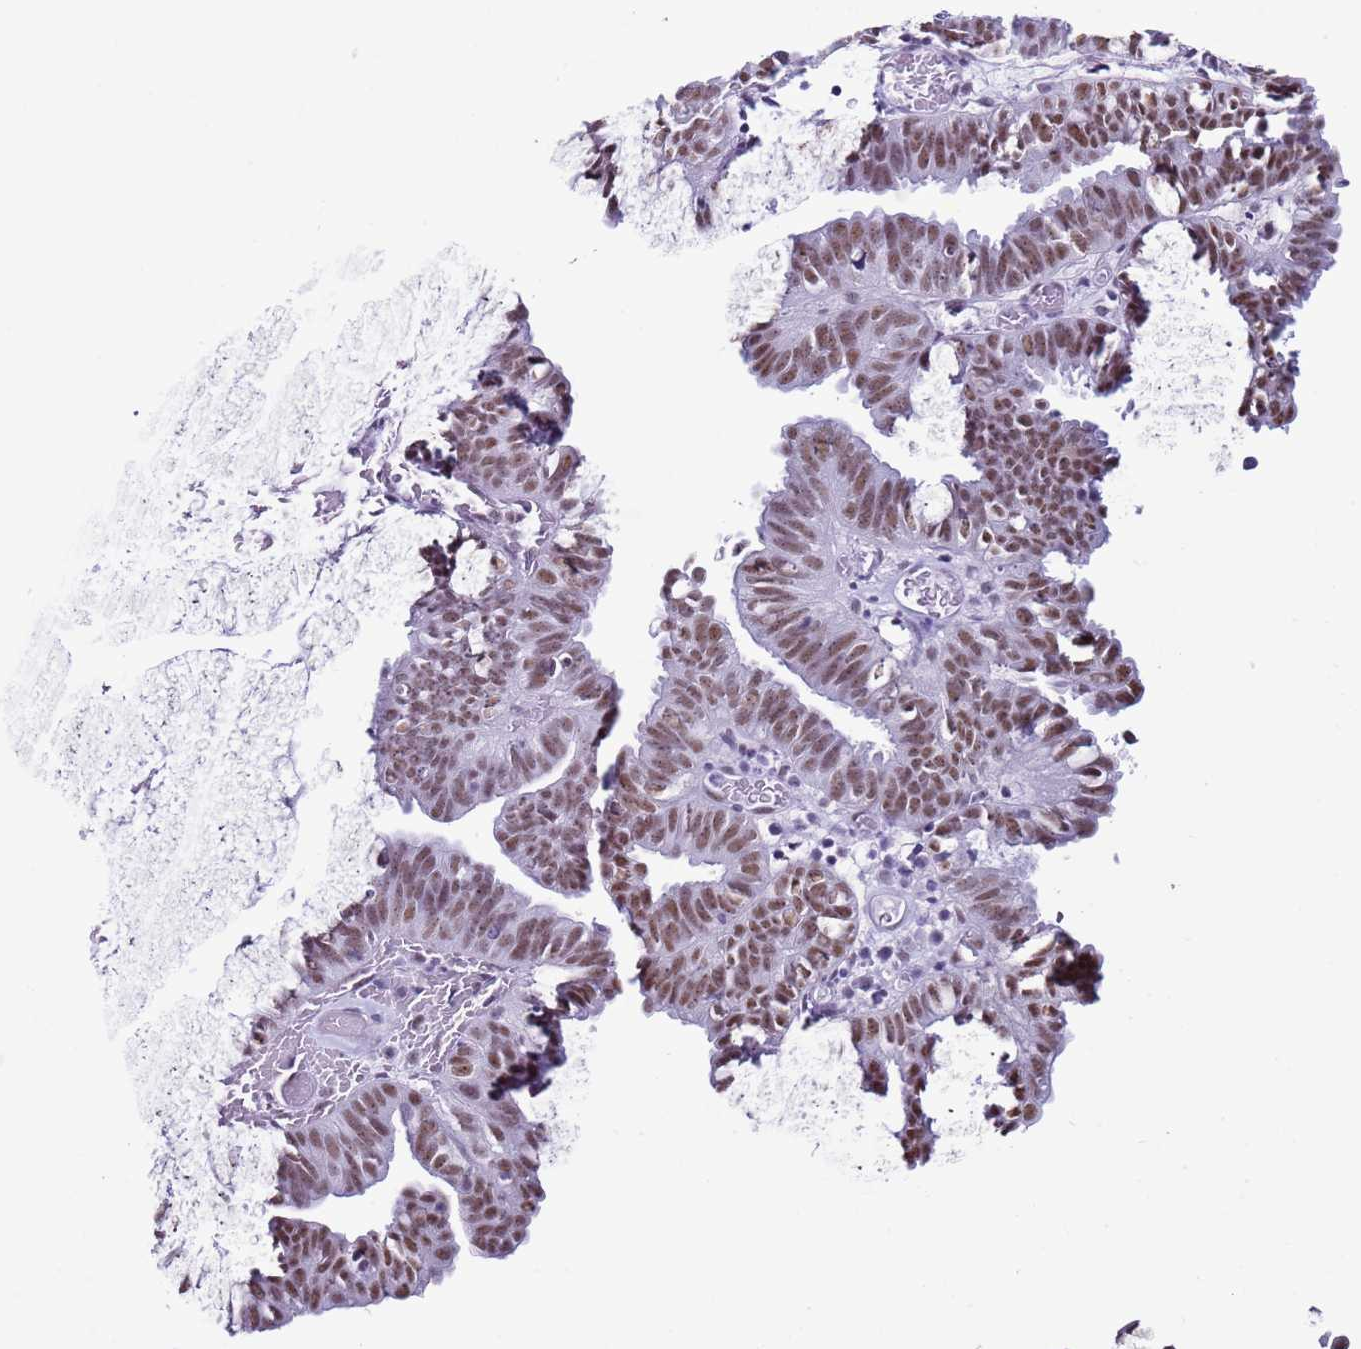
{"staining": {"intensity": "moderate", "quantity": ">75%", "location": "nuclear"}, "tissue": "endometrial cancer", "cell_type": "Tumor cells", "image_type": "cancer", "snomed": [{"axis": "morphology", "description": "Adenocarcinoma, NOS"}, {"axis": "topography", "description": "Uterus"}], "caption": "Endometrial adenocarcinoma stained with IHC demonstrates moderate nuclear staining in approximately >75% of tumor cells.", "gene": "DHX15", "patient": {"sex": "female", "age": 77}}